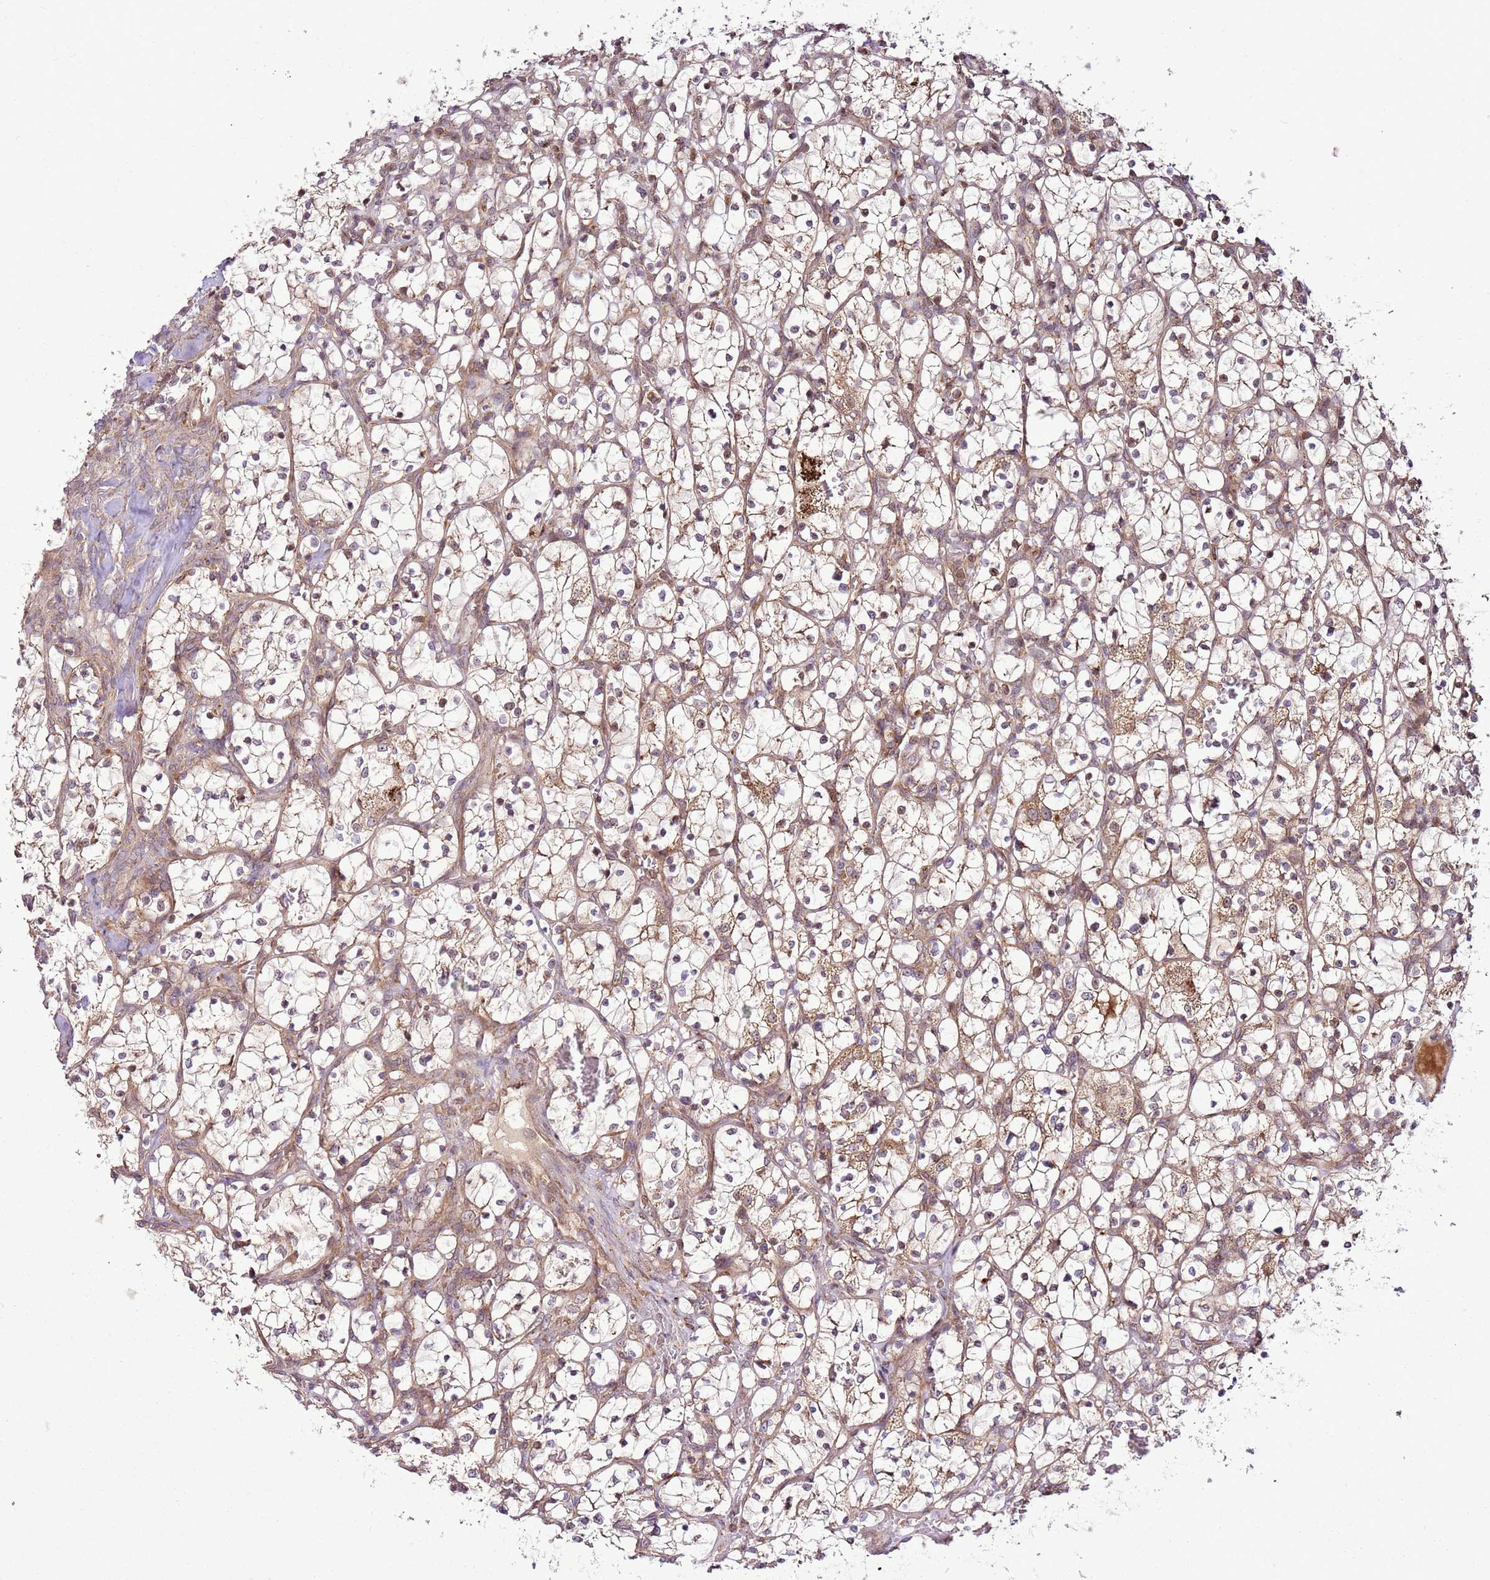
{"staining": {"intensity": "weak", "quantity": ">75%", "location": "cytoplasmic/membranous,nuclear"}, "tissue": "renal cancer", "cell_type": "Tumor cells", "image_type": "cancer", "snomed": [{"axis": "morphology", "description": "Adenocarcinoma, NOS"}, {"axis": "topography", "description": "Kidney"}], "caption": "A micrograph of human renal cancer (adenocarcinoma) stained for a protein demonstrates weak cytoplasmic/membranous and nuclear brown staining in tumor cells.", "gene": "RASA3", "patient": {"sex": "female", "age": 69}}